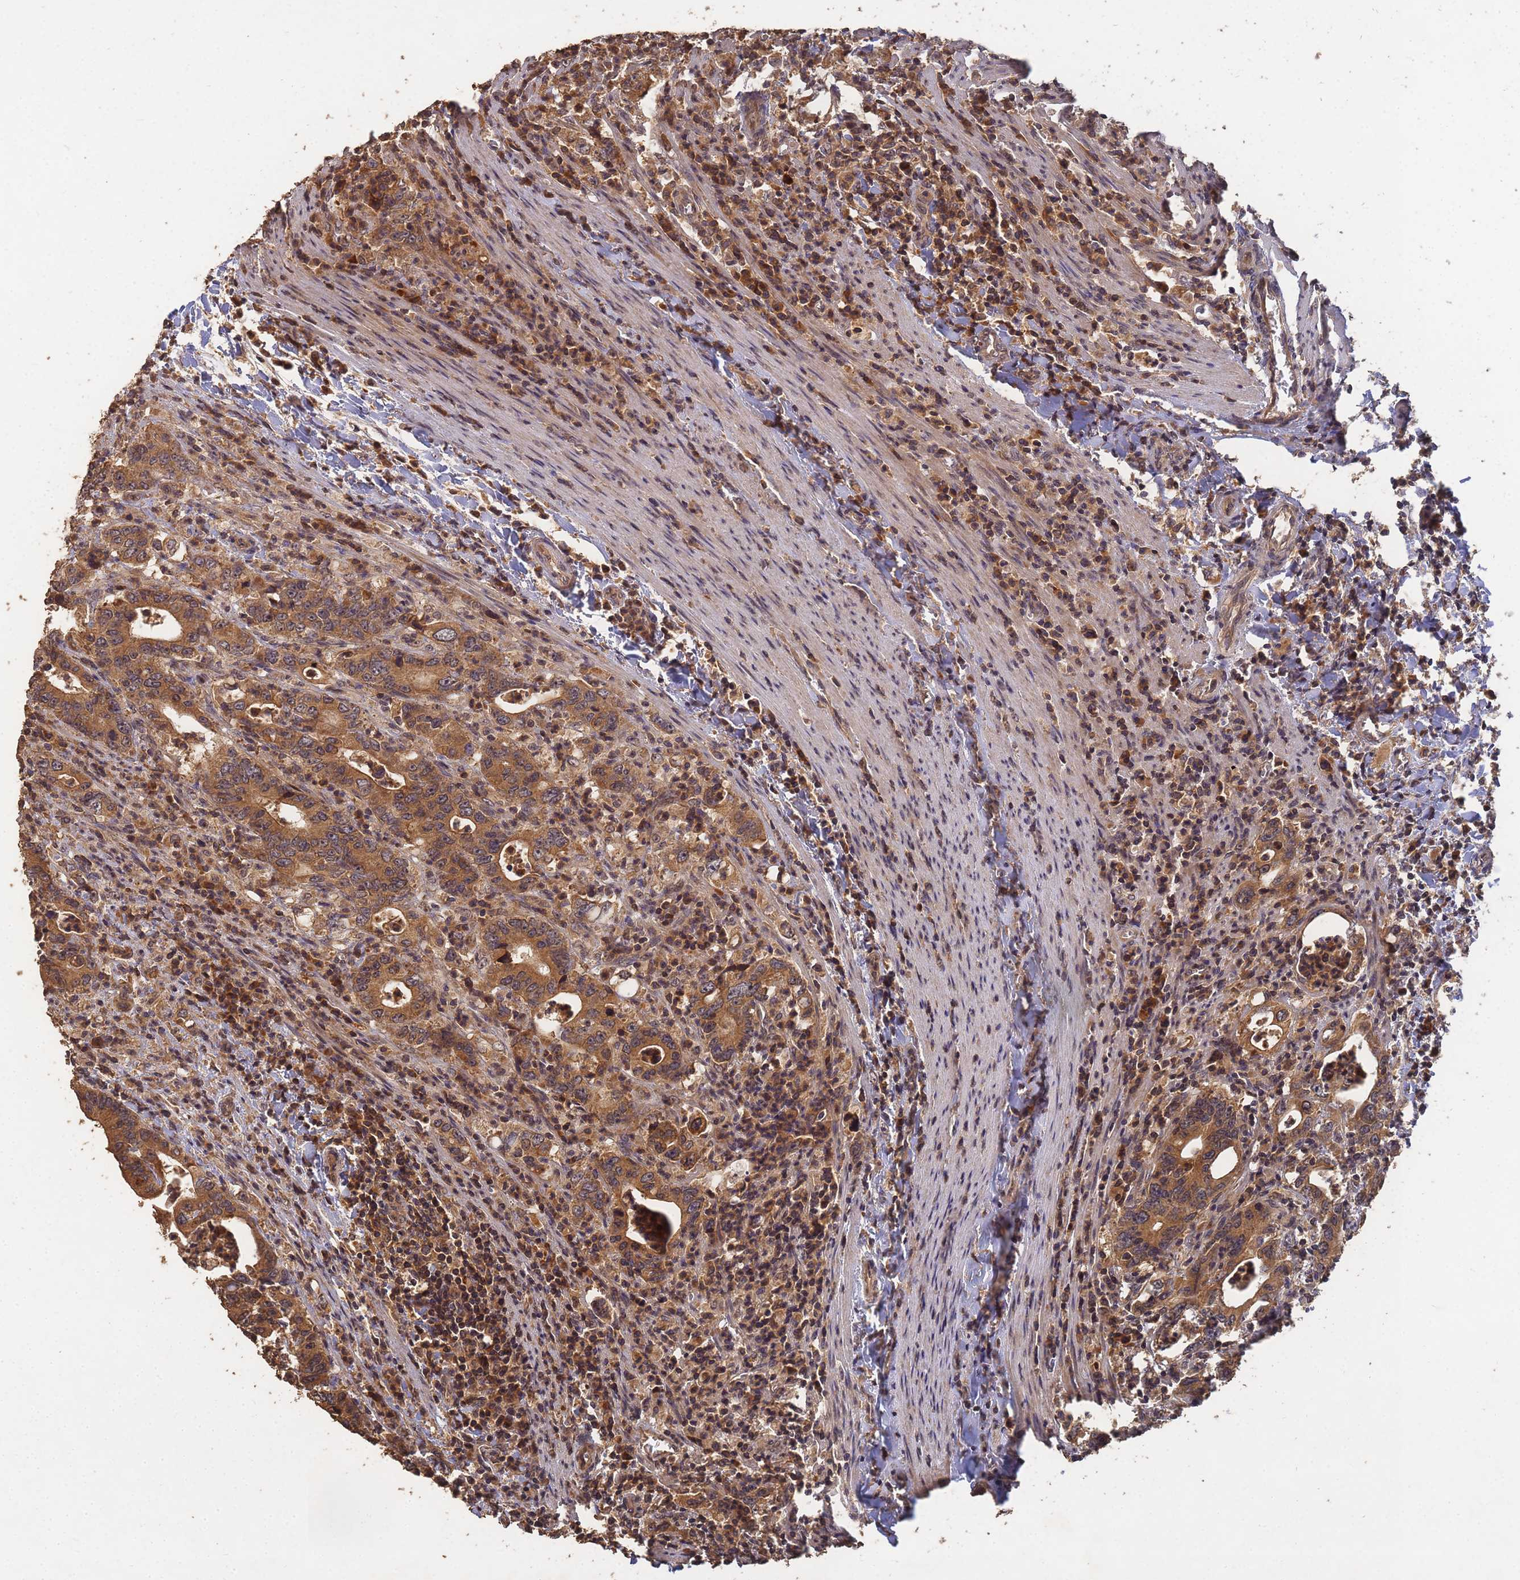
{"staining": {"intensity": "moderate", "quantity": ">75%", "location": "cytoplasmic/membranous"}, "tissue": "colorectal cancer", "cell_type": "Tumor cells", "image_type": "cancer", "snomed": [{"axis": "morphology", "description": "Adenocarcinoma, NOS"}, {"axis": "topography", "description": "Colon"}], "caption": "This is a micrograph of immunohistochemistry staining of colorectal cancer (adenocarcinoma), which shows moderate positivity in the cytoplasmic/membranous of tumor cells.", "gene": "ALKBH1", "patient": {"sex": "female", "age": 75}}